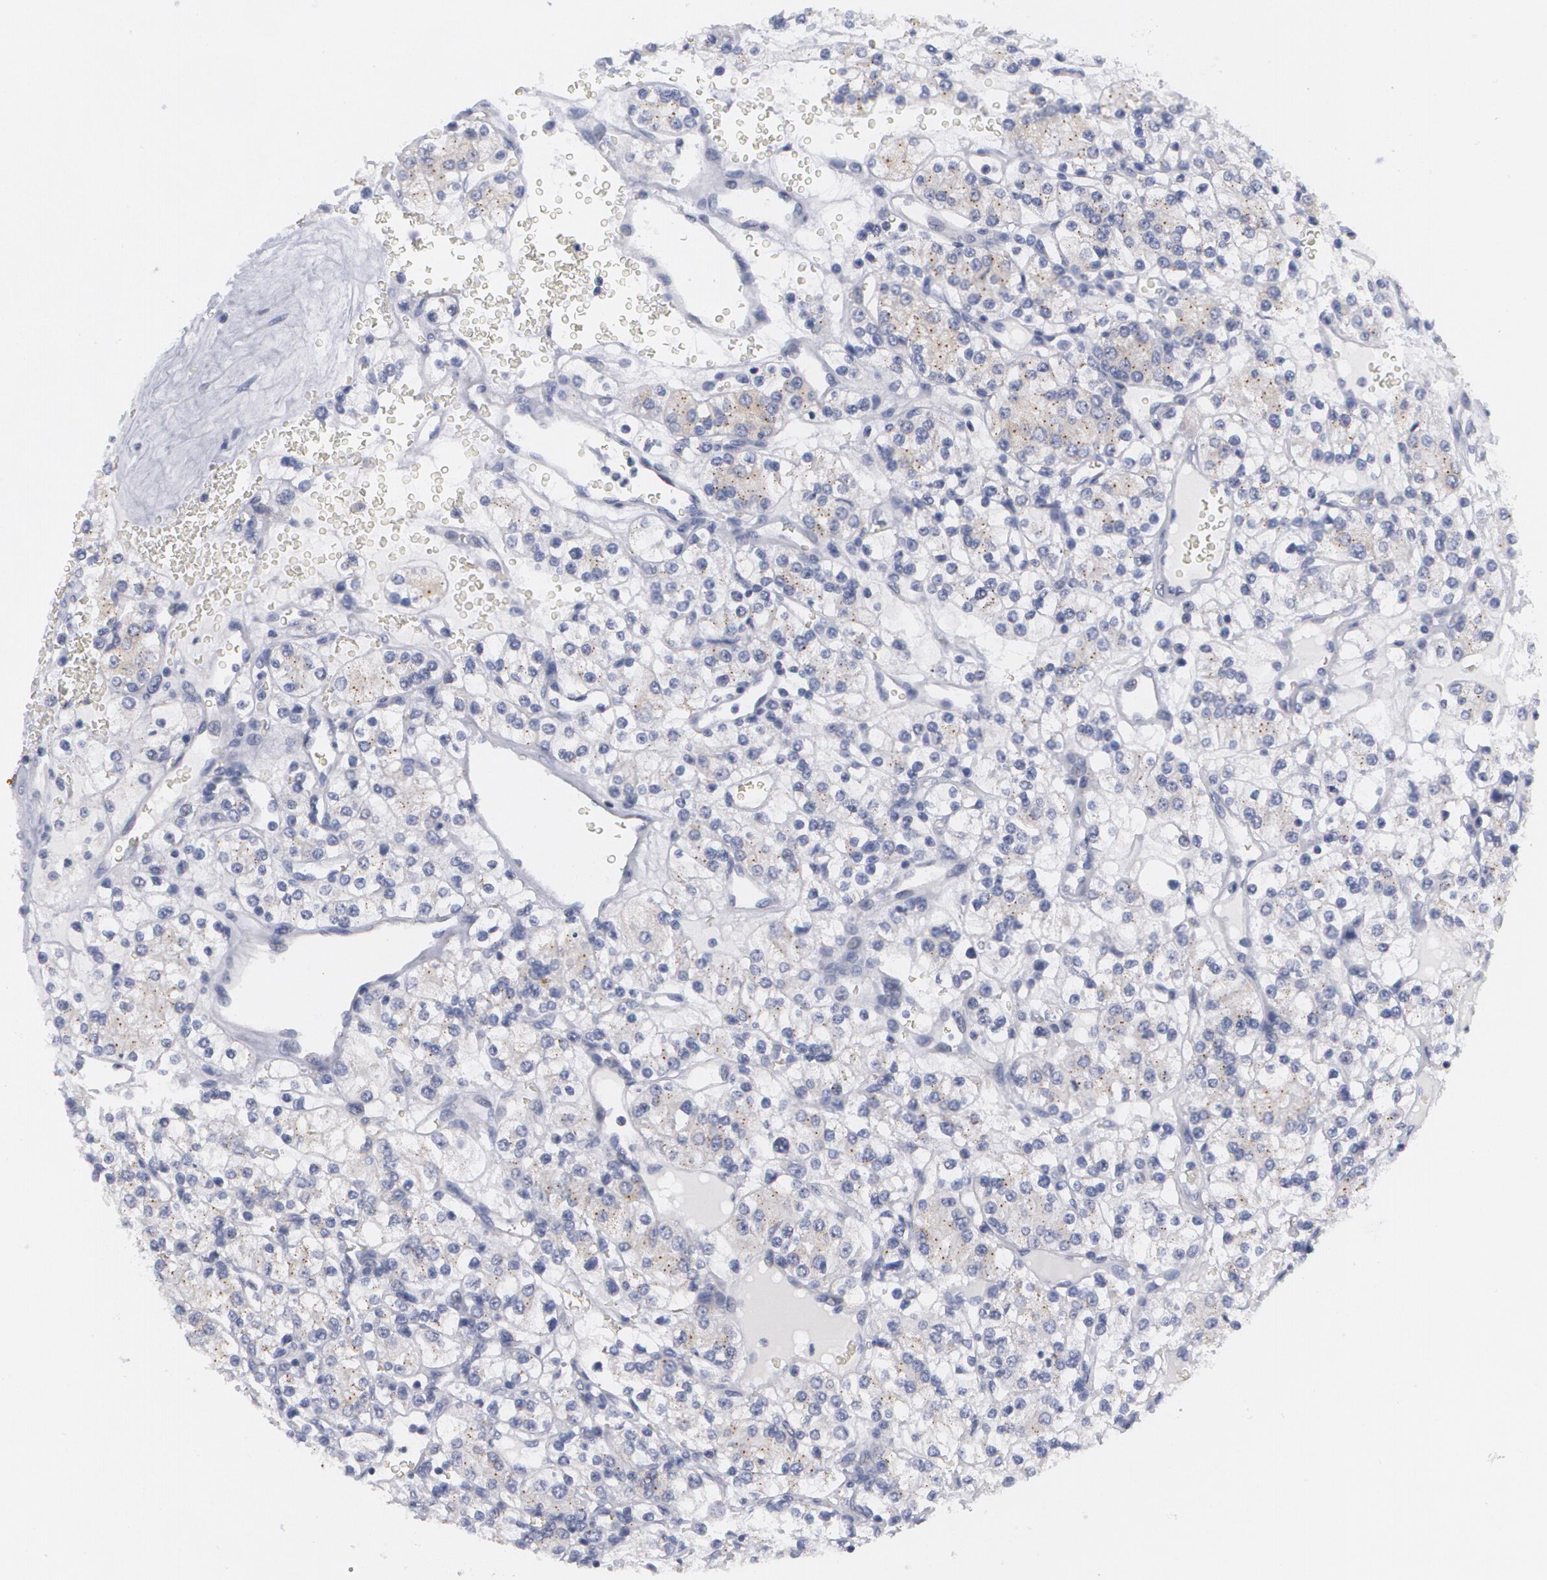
{"staining": {"intensity": "negative", "quantity": "none", "location": "none"}, "tissue": "renal cancer", "cell_type": "Tumor cells", "image_type": "cancer", "snomed": [{"axis": "morphology", "description": "Adenocarcinoma, NOS"}, {"axis": "topography", "description": "Kidney"}], "caption": "Tumor cells are negative for protein expression in human adenocarcinoma (renal). (DAB immunohistochemistry (IHC) with hematoxylin counter stain).", "gene": "MBNL3", "patient": {"sex": "female", "age": 62}}